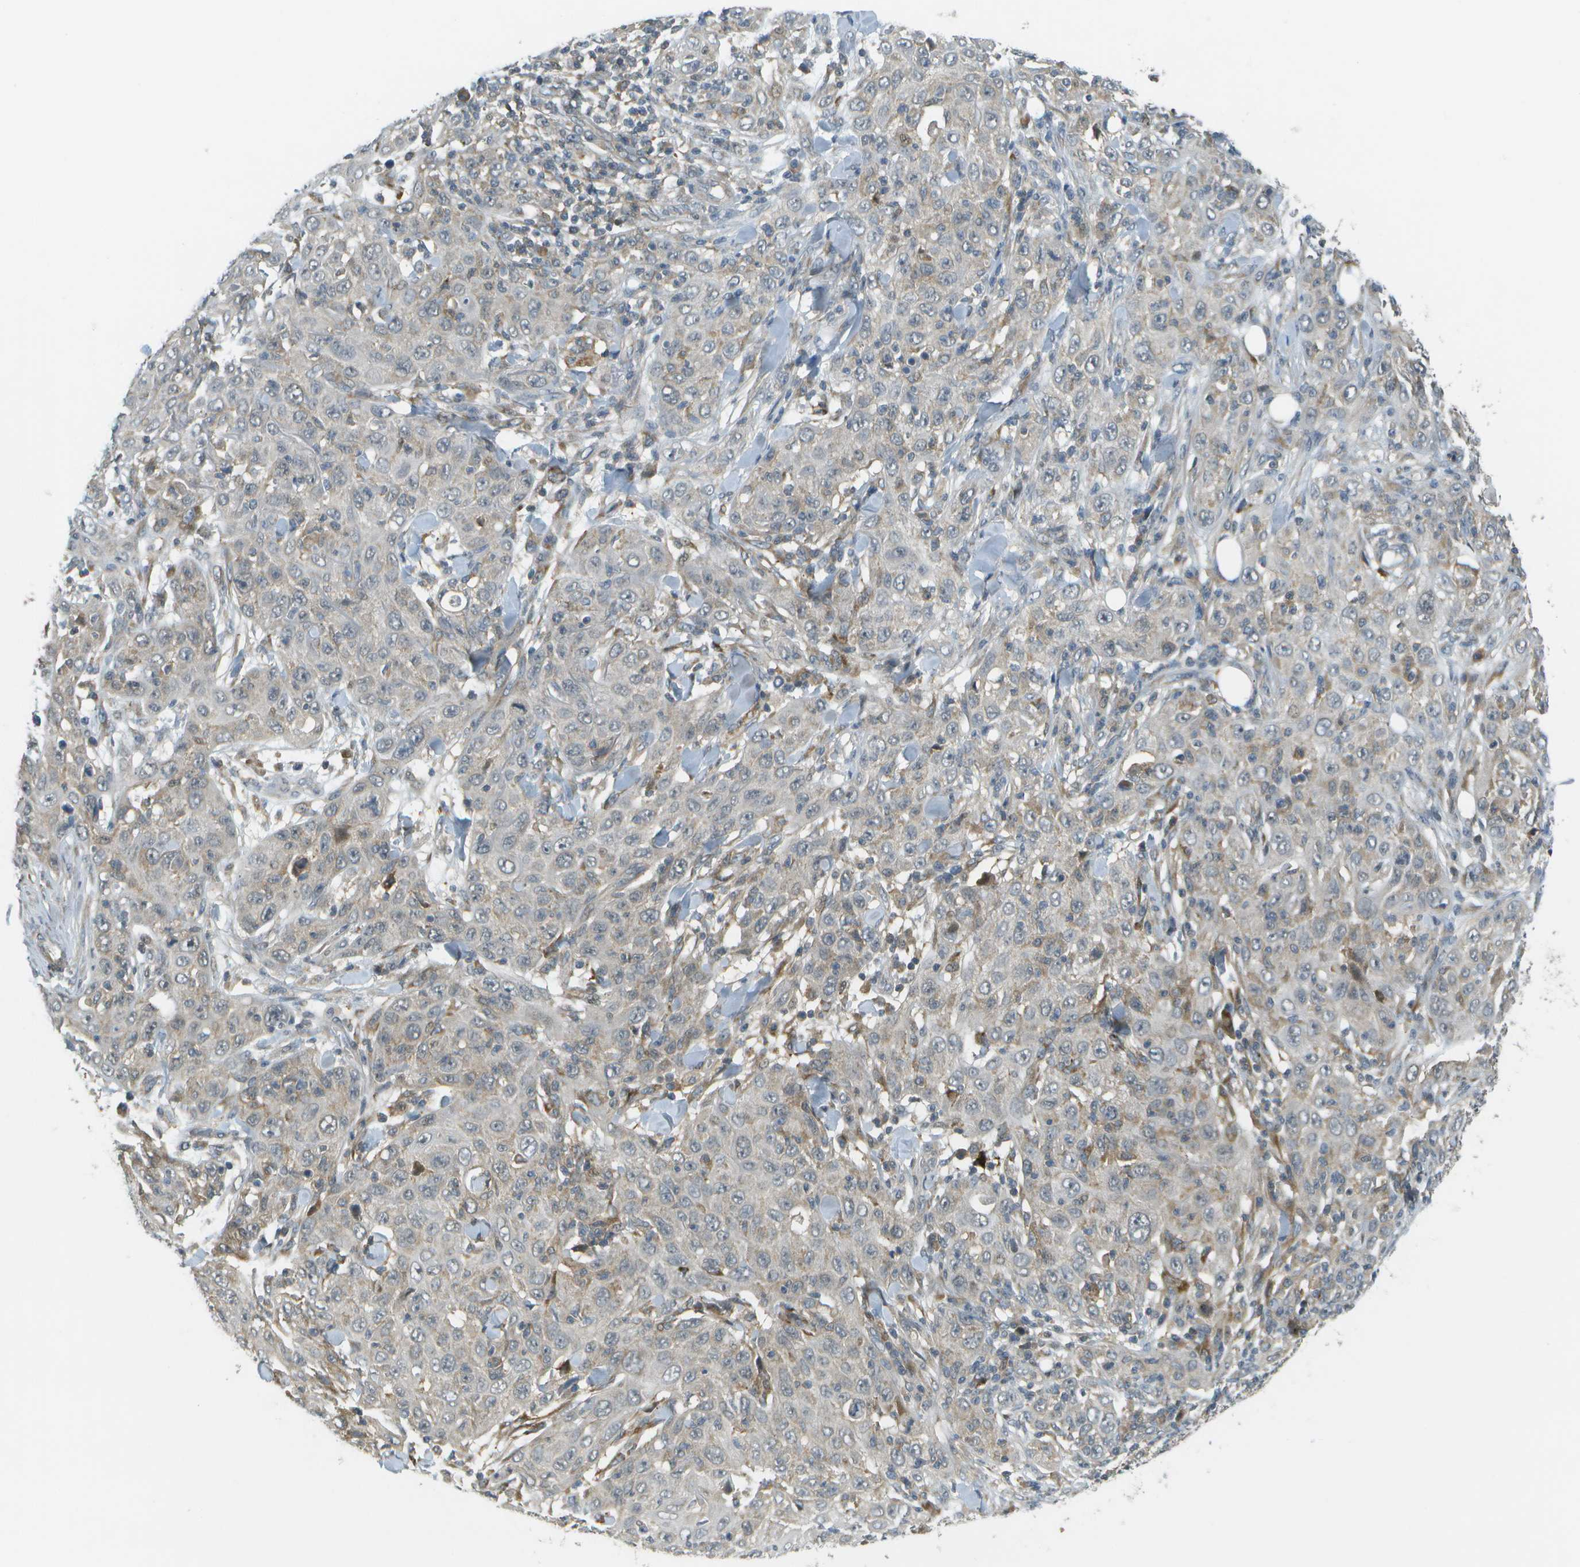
{"staining": {"intensity": "weak", "quantity": "<25%", "location": "cytoplasmic/membranous"}, "tissue": "skin cancer", "cell_type": "Tumor cells", "image_type": "cancer", "snomed": [{"axis": "morphology", "description": "Squamous cell carcinoma, NOS"}, {"axis": "topography", "description": "Skin"}], "caption": "This is an IHC image of skin squamous cell carcinoma. There is no expression in tumor cells.", "gene": "WNK2", "patient": {"sex": "female", "age": 88}}